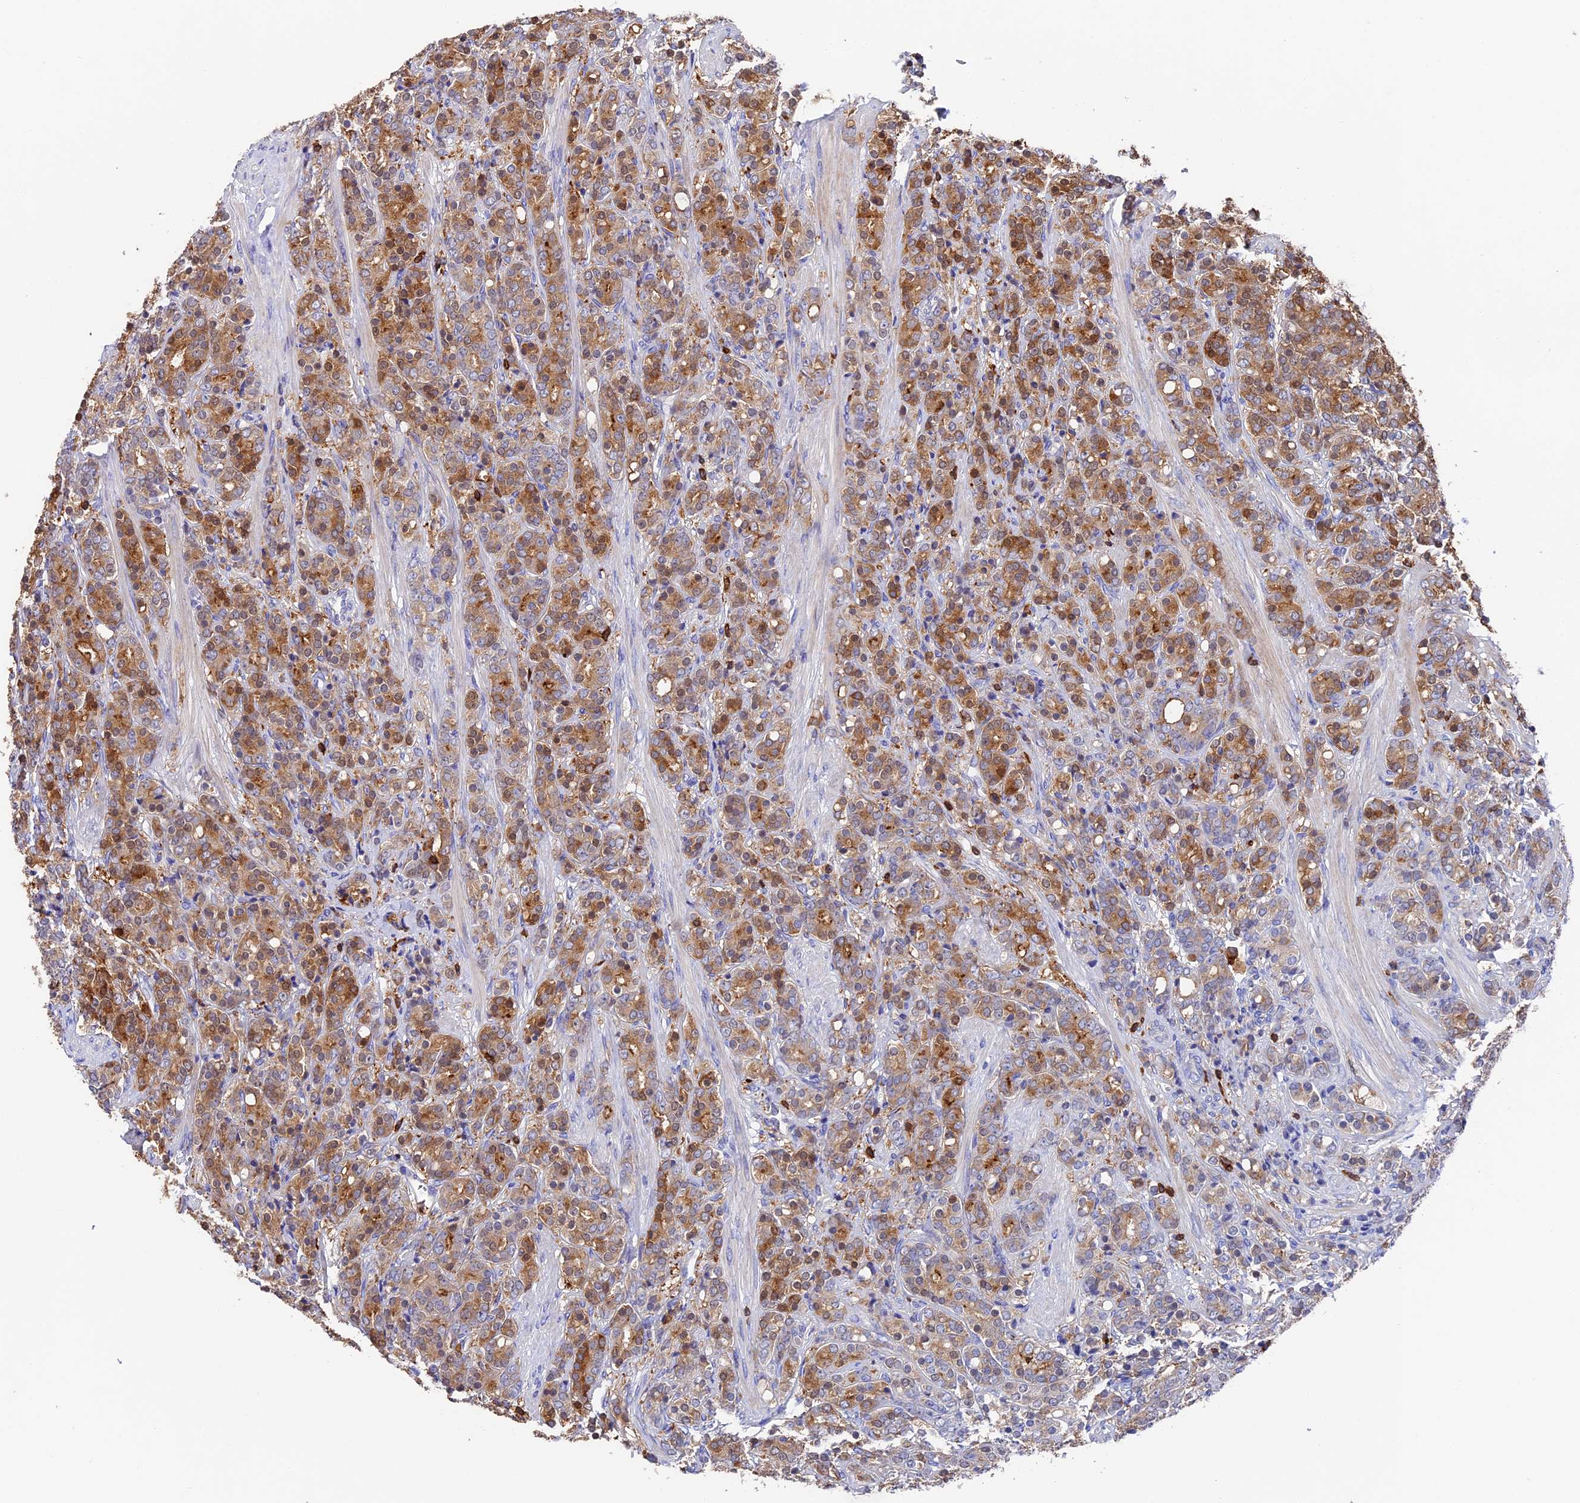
{"staining": {"intensity": "moderate", "quantity": ">75%", "location": "cytoplasmic/membranous"}, "tissue": "prostate cancer", "cell_type": "Tumor cells", "image_type": "cancer", "snomed": [{"axis": "morphology", "description": "Adenocarcinoma, High grade"}, {"axis": "topography", "description": "Prostate"}], "caption": "A micrograph showing moderate cytoplasmic/membranous staining in about >75% of tumor cells in prostate cancer, as visualized by brown immunohistochemical staining.", "gene": "ADAT1", "patient": {"sex": "male", "age": 62}}